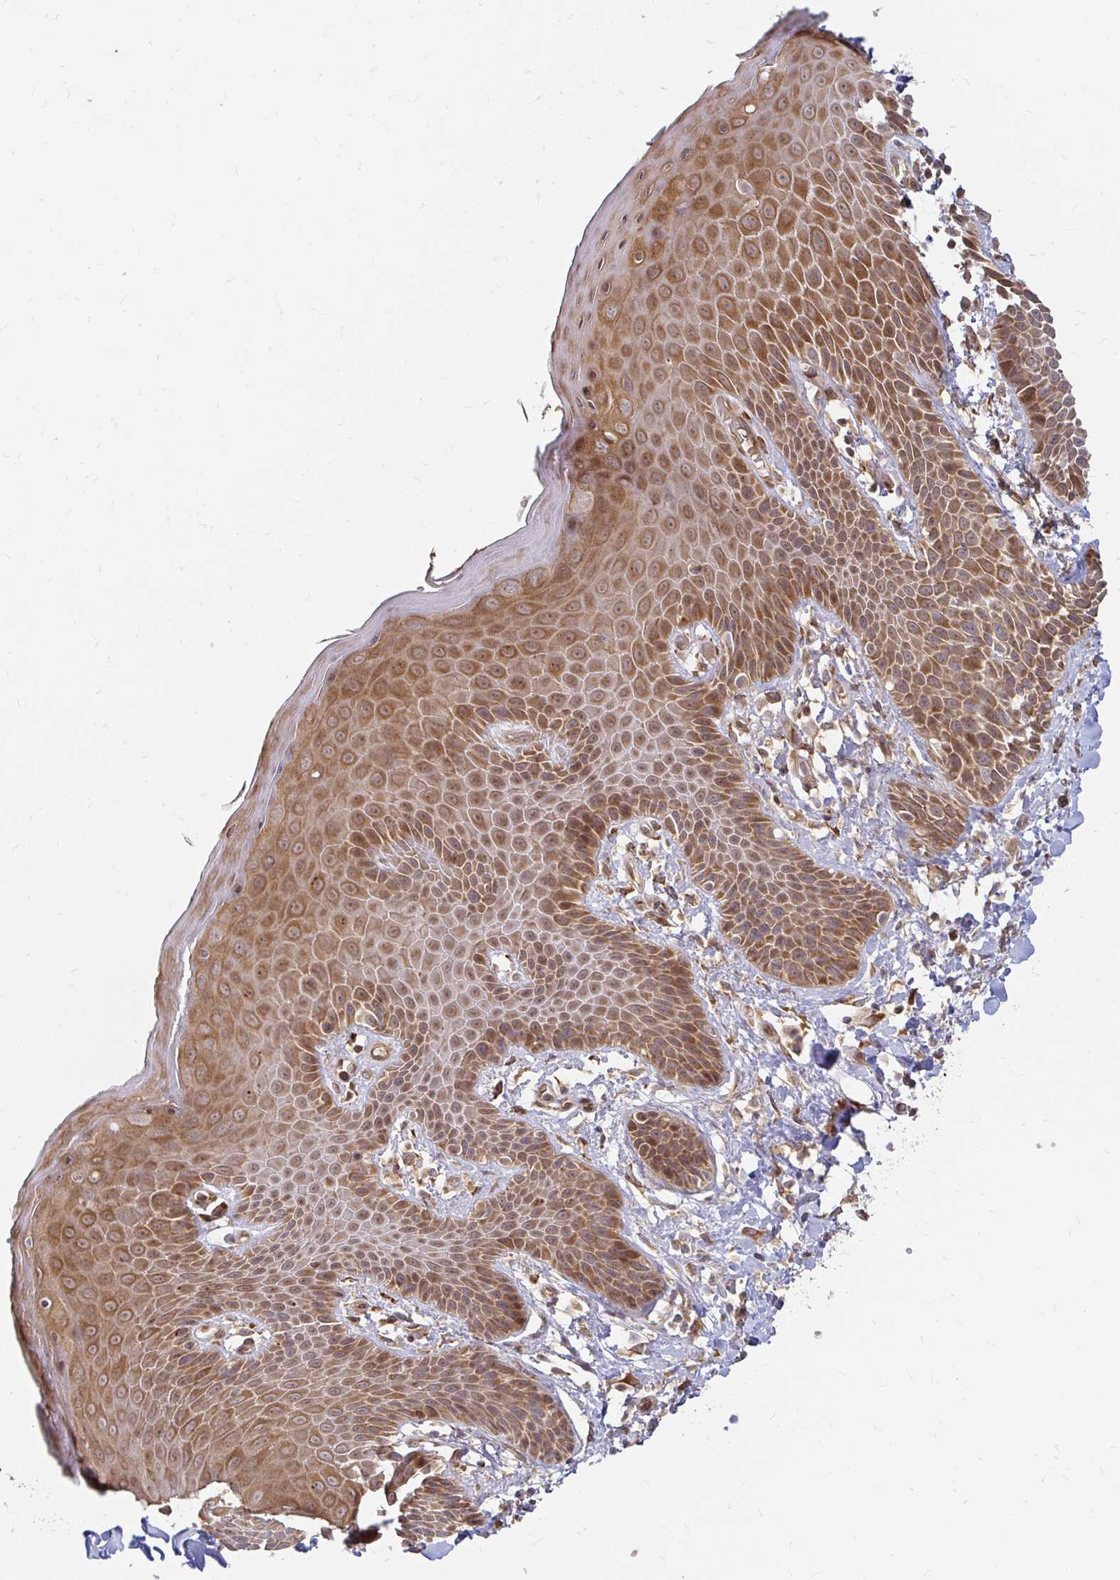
{"staining": {"intensity": "moderate", "quantity": ">75%", "location": "cytoplasmic/membranous"}, "tissue": "skin", "cell_type": "Epidermal cells", "image_type": "normal", "snomed": [{"axis": "morphology", "description": "Normal tissue, NOS"}, {"axis": "topography", "description": "Anal"}, {"axis": "topography", "description": "Peripheral nerve tissue"}], "caption": "An IHC photomicrograph of normal tissue is shown. Protein staining in brown labels moderate cytoplasmic/membranous positivity in skin within epidermal cells. (DAB (3,3'-diaminobenzidine) = brown stain, brightfield microscopy at high magnification).", "gene": "CAST", "patient": {"sex": "male", "age": 51}}